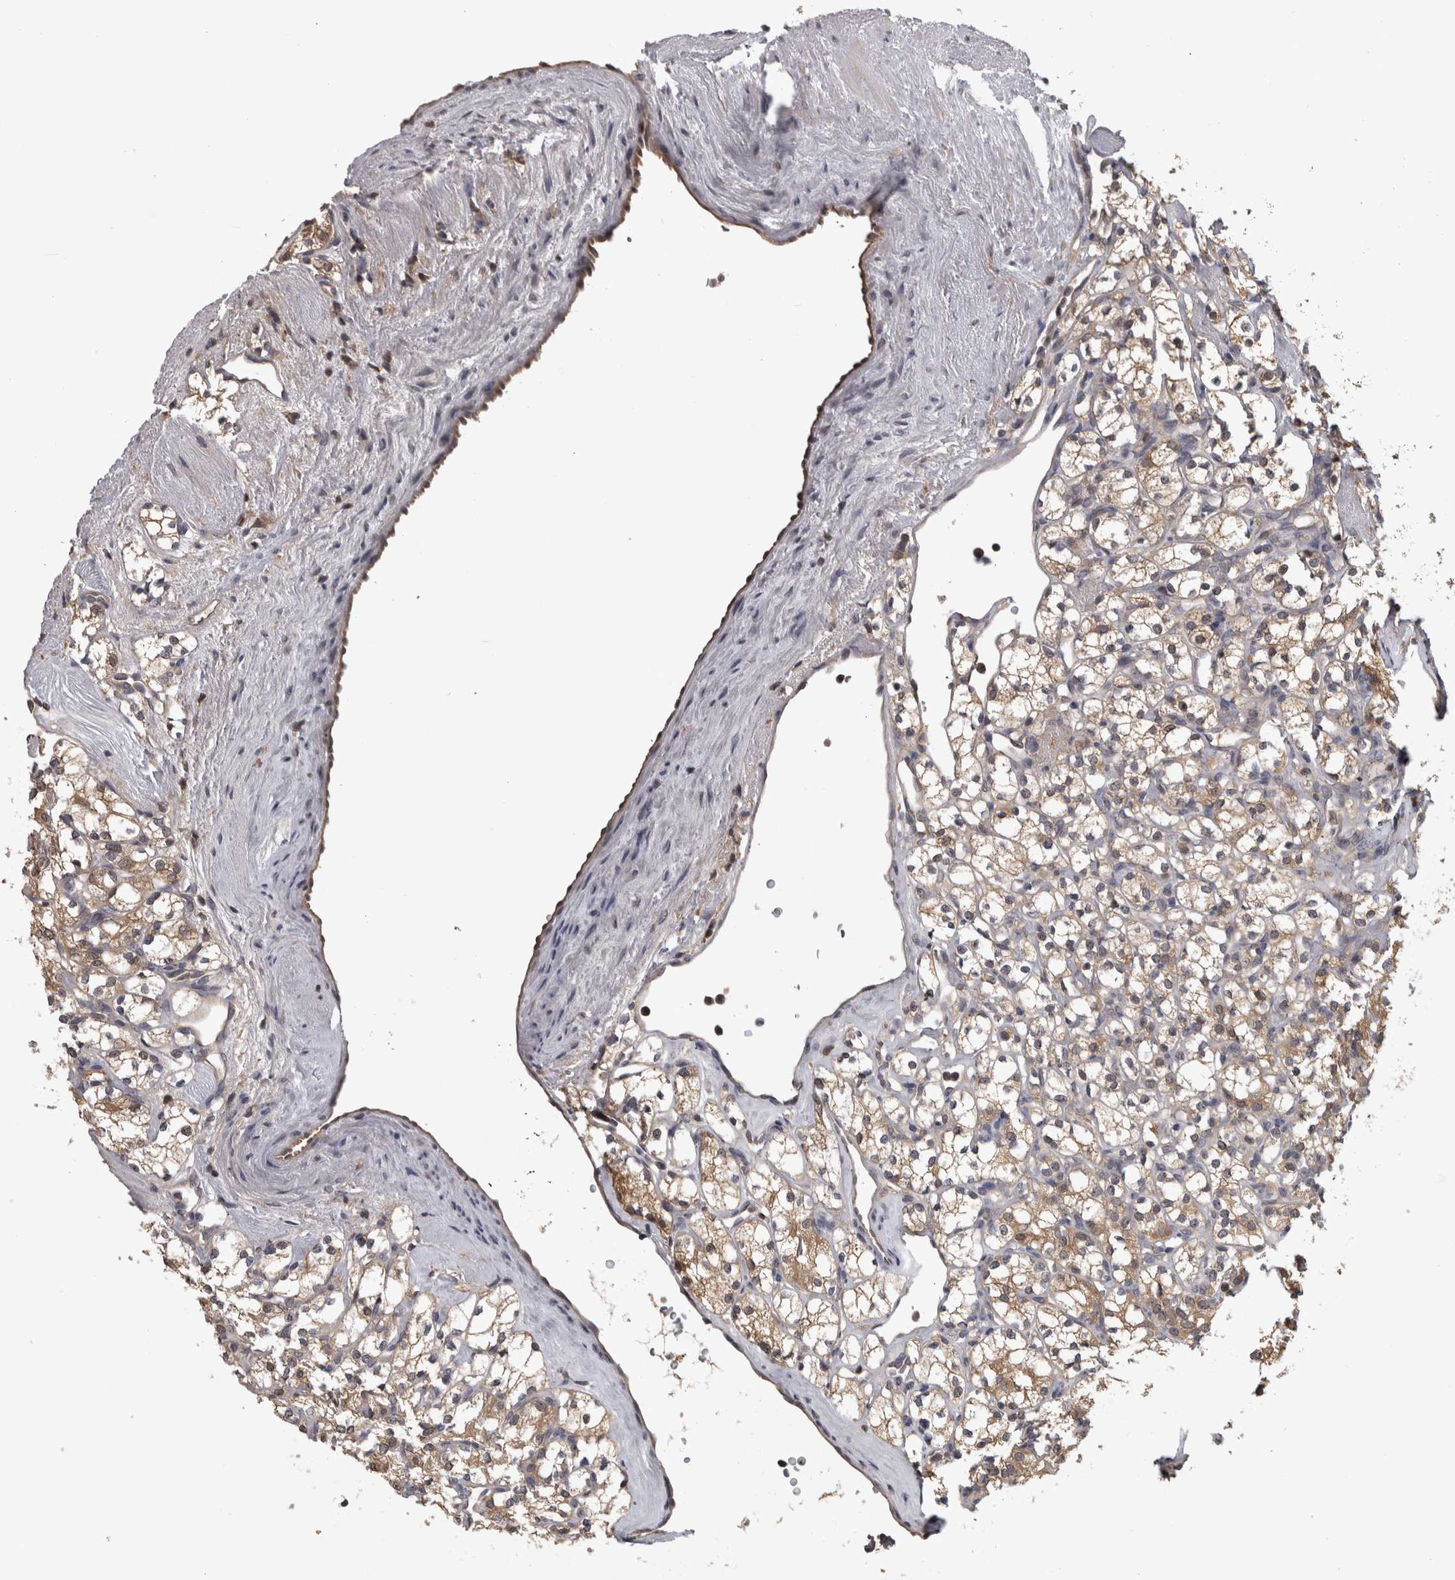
{"staining": {"intensity": "moderate", "quantity": "25%-75%", "location": "cytoplasmic/membranous"}, "tissue": "renal cancer", "cell_type": "Tumor cells", "image_type": "cancer", "snomed": [{"axis": "morphology", "description": "Adenocarcinoma, NOS"}, {"axis": "topography", "description": "Kidney"}], "caption": "Human adenocarcinoma (renal) stained for a protein (brown) shows moderate cytoplasmic/membranous positive expression in approximately 25%-75% of tumor cells.", "gene": "APRT", "patient": {"sex": "male", "age": 77}}